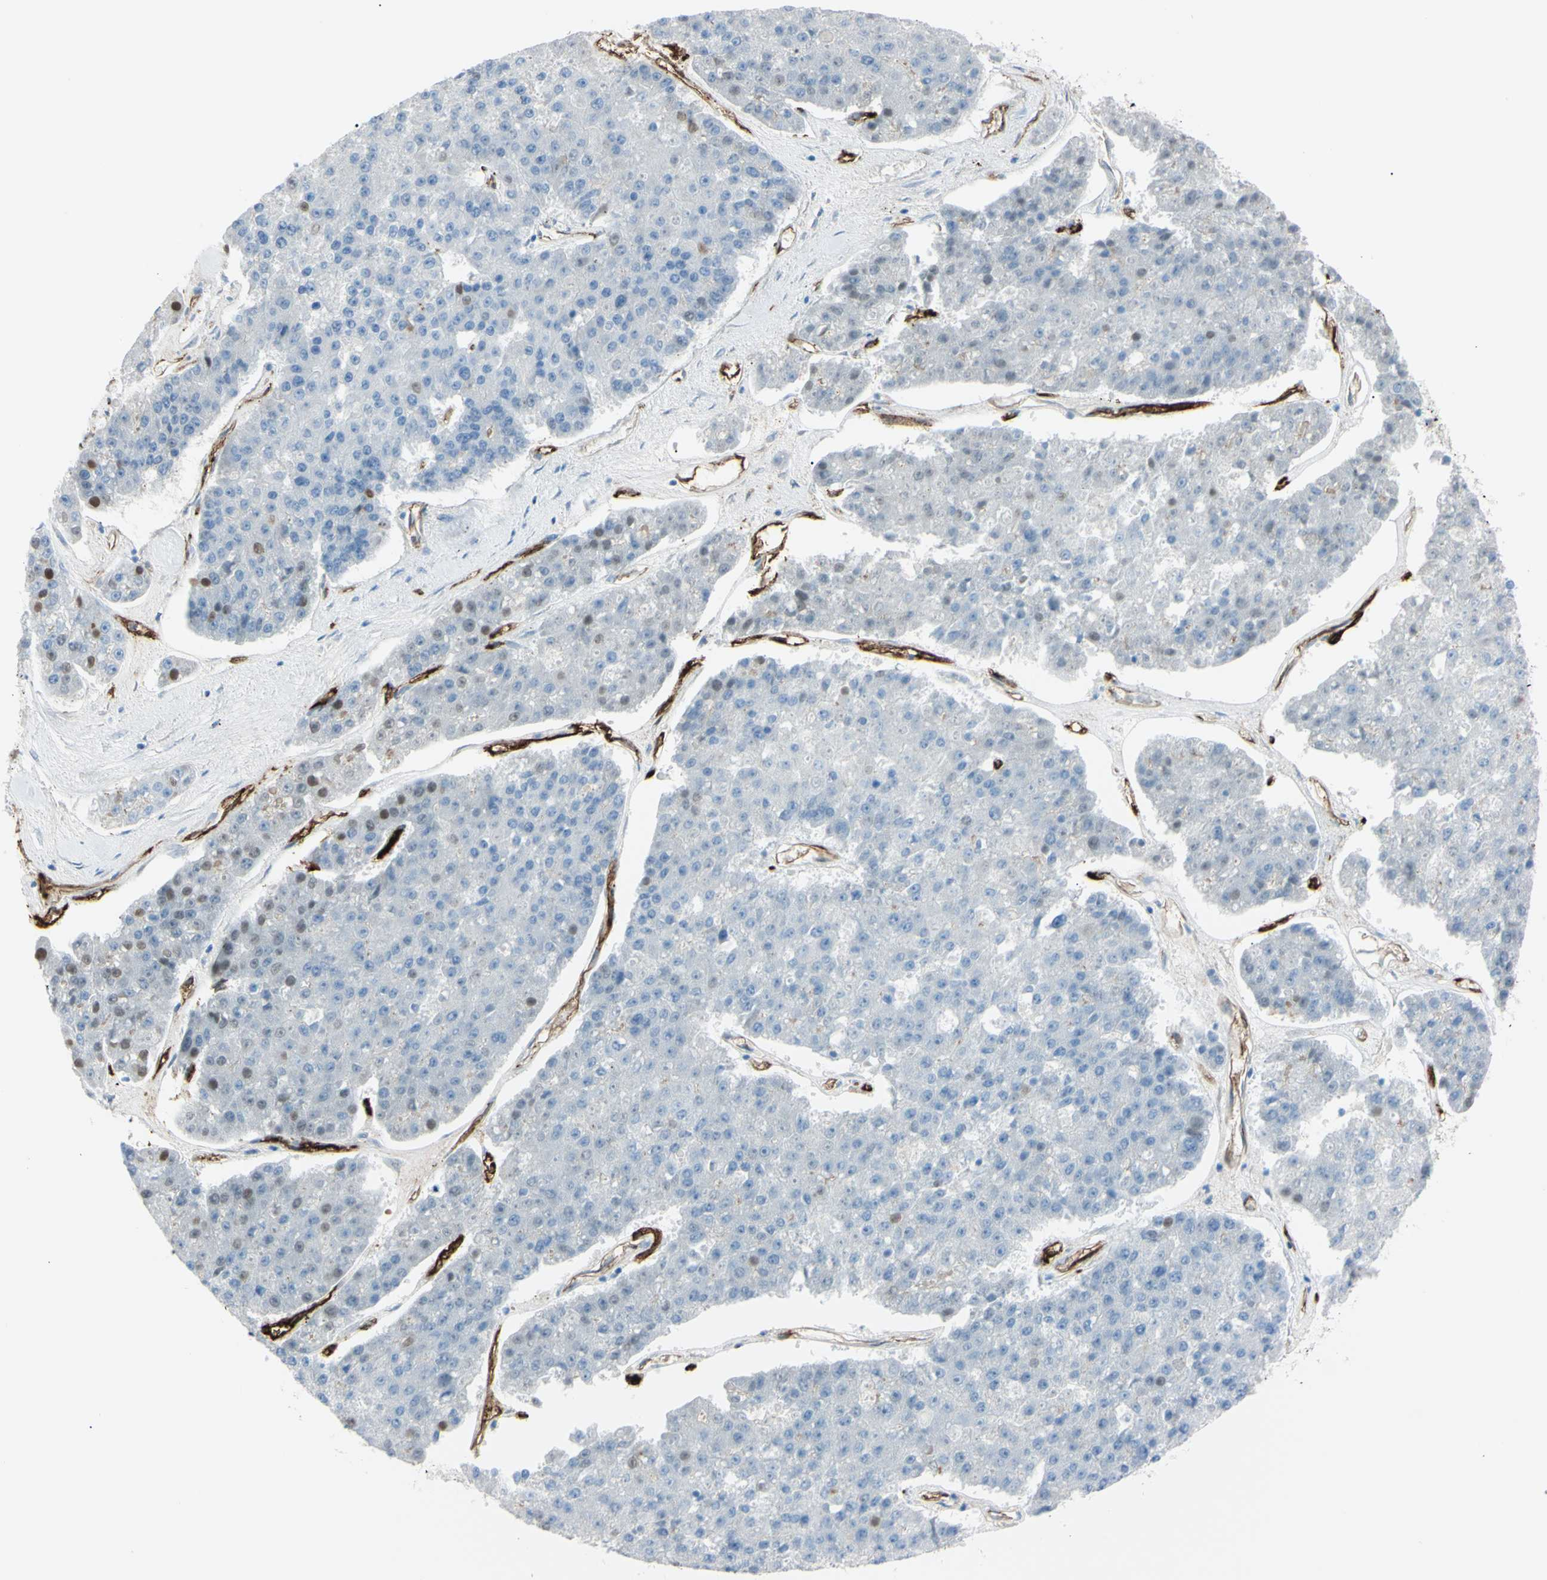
{"staining": {"intensity": "negative", "quantity": "none", "location": "none"}, "tissue": "pancreatic cancer", "cell_type": "Tumor cells", "image_type": "cancer", "snomed": [{"axis": "morphology", "description": "Adenocarcinoma, NOS"}, {"axis": "topography", "description": "Pancreas"}], "caption": "Immunohistochemistry (IHC) micrograph of neoplastic tissue: adenocarcinoma (pancreatic) stained with DAB shows no significant protein staining in tumor cells.", "gene": "FOLH1", "patient": {"sex": "male", "age": 50}}